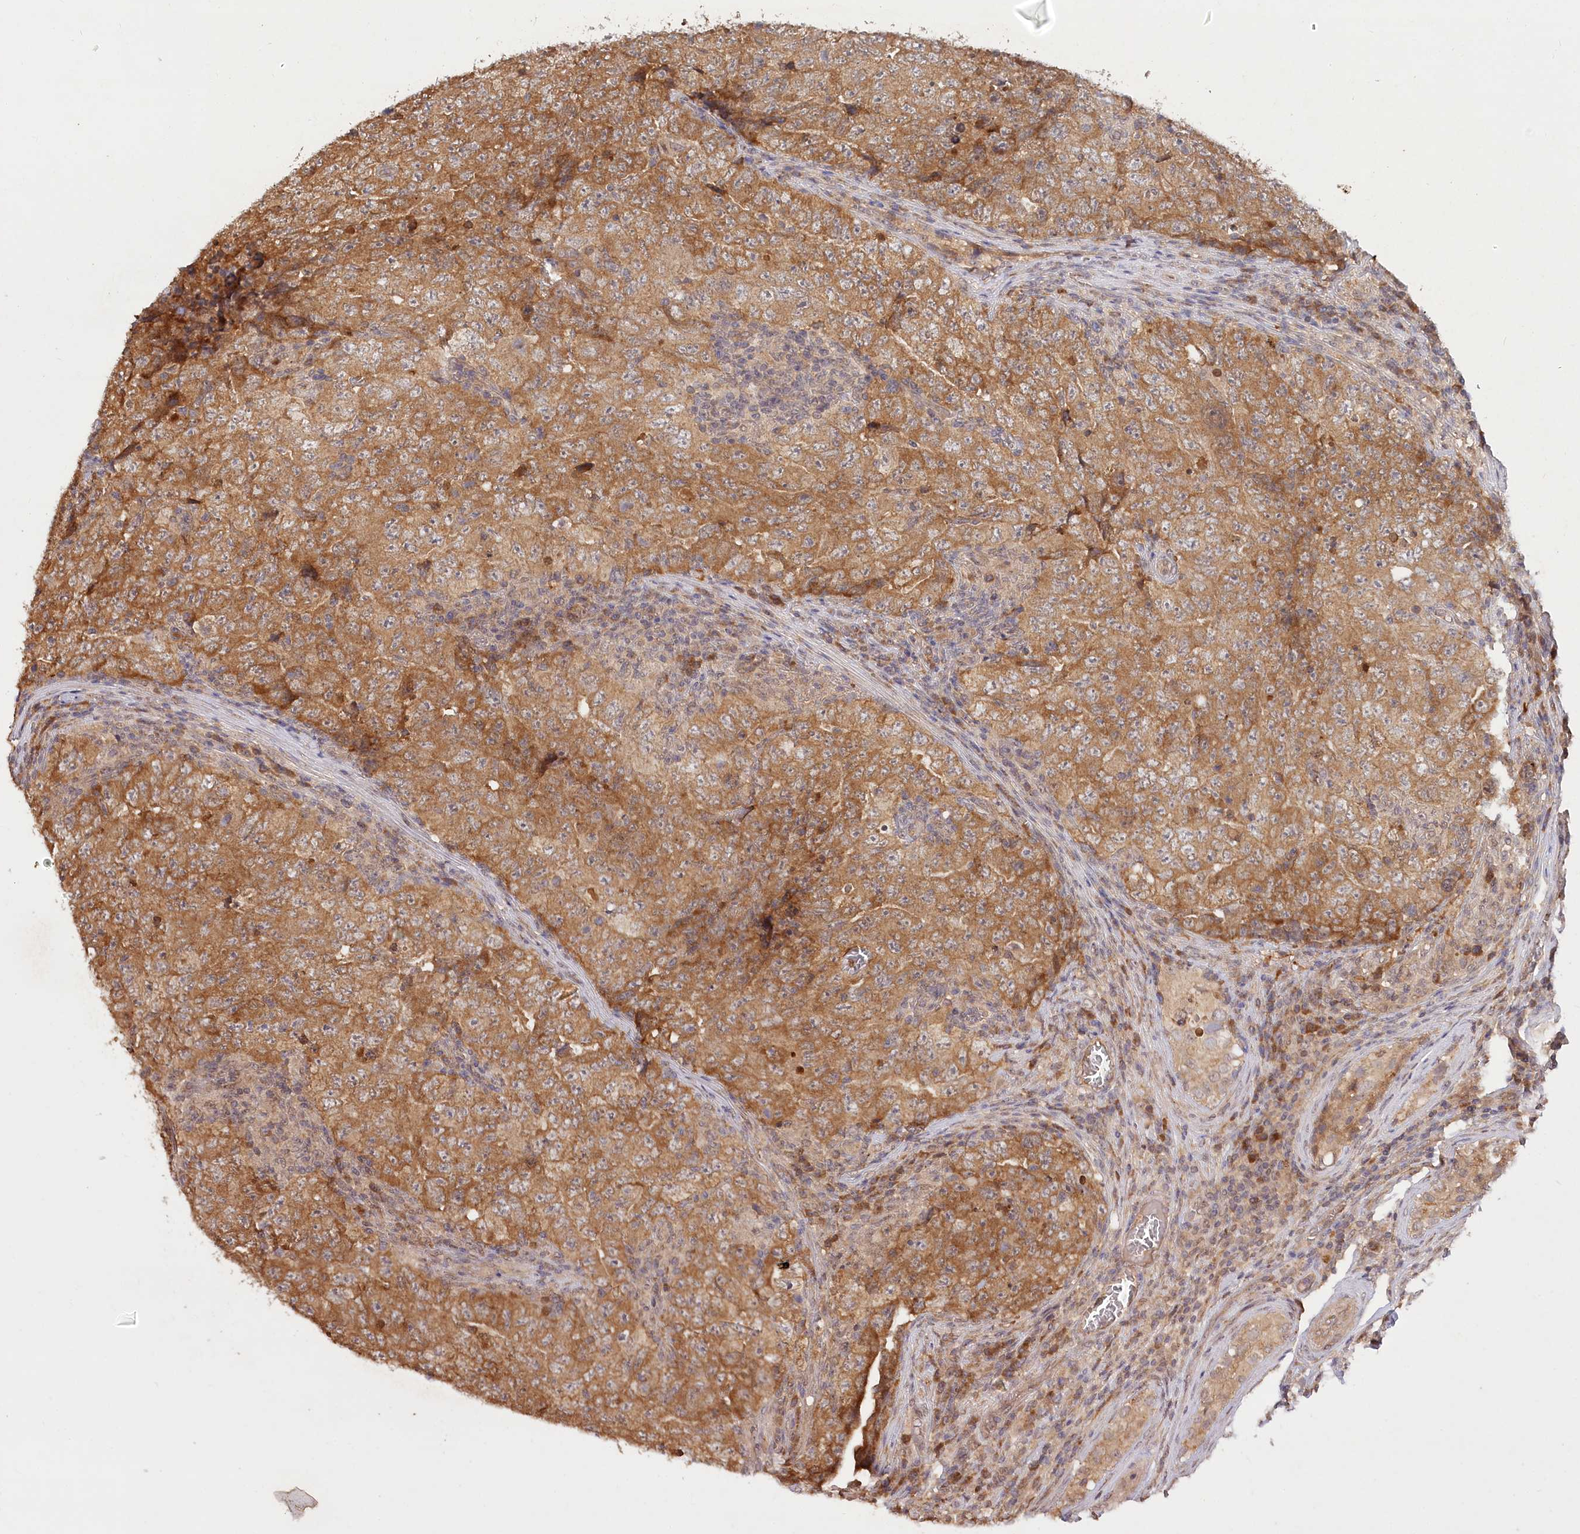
{"staining": {"intensity": "moderate", "quantity": ">75%", "location": "cytoplasmic/membranous"}, "tissue": "testis cancer", "cell_type": "Tumor cells", "image_type": "cancer", "snomed": [{"axis": "morphology", "description": "Carcinoma, Embryonal, NOS"}, {"axis": "topography", "description": "Testis"}], "caption": "Immunohistochemistry image of neoplastic tissue: human embryonal carcinoma (testis) stained using immunohistochemistry (IHC) exhibits medium levels of moderate protein expression localized specifically in the cytoplasmic/membranous of tumor cells, appearing as a cytoplasmic/membranous brown color.", "gene": "IRAK1BP1", "patient": {"sex": "male", "age": 26}}